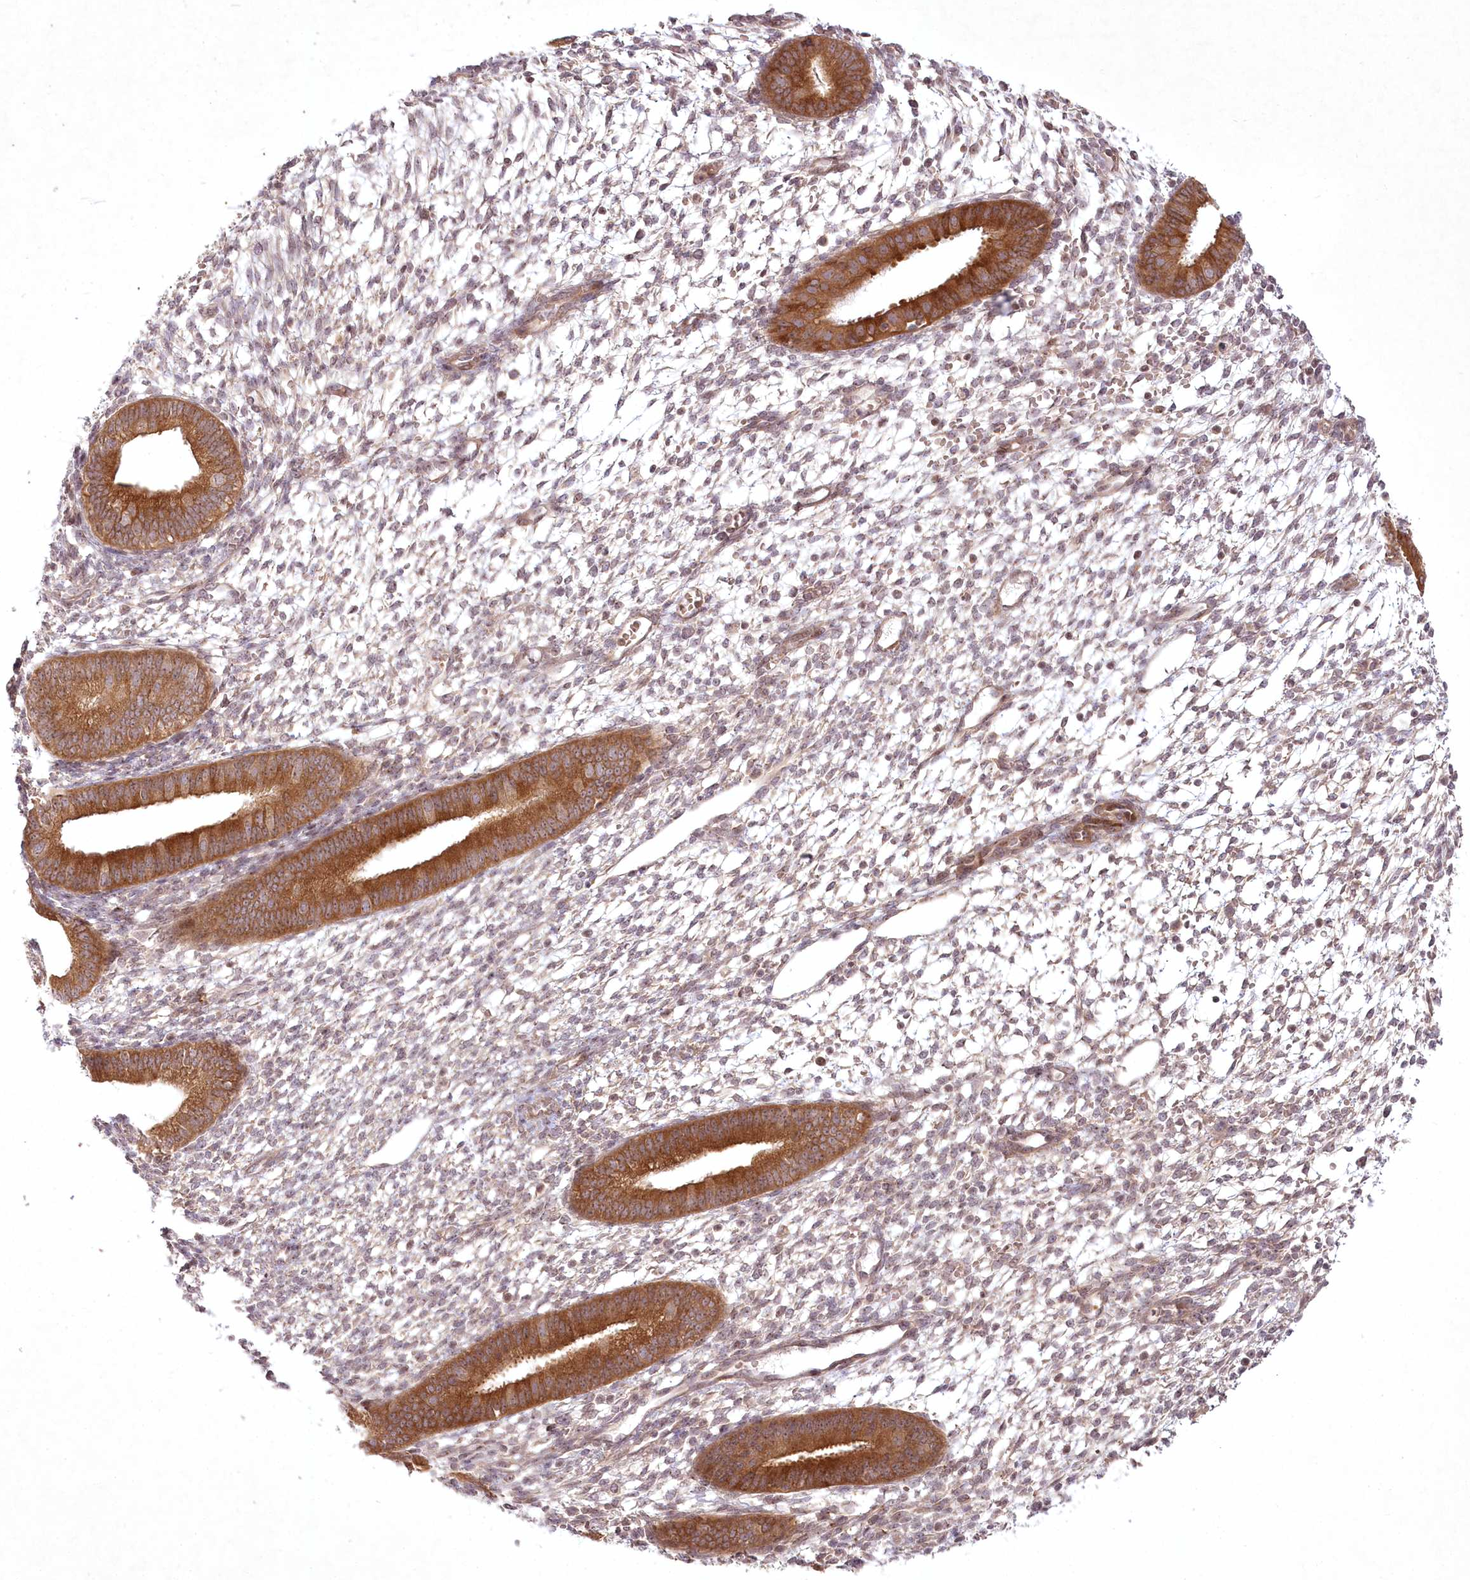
{"staining": {"intensity": "moderate", "quantity": "<25%", "location": "cytoplasmic/membranous"}, "tissue": "endometrium", "cell_type": "Cells in endometrial stroma", "image_type": "normal", "snomed": [{"axis": "morphology", "description": "Normal tissue, NOS"}, {"axis": "topography", "description": "Endometrium"}], "caption": "Endometrium stained with immunohistochemistry exhibits moderate cytoplasmic/membranous positivity in approximately <25% of cells in endometrial stroma.", "gene": "SH2D3A", "patient": {"sex": "female", "age": 46}}